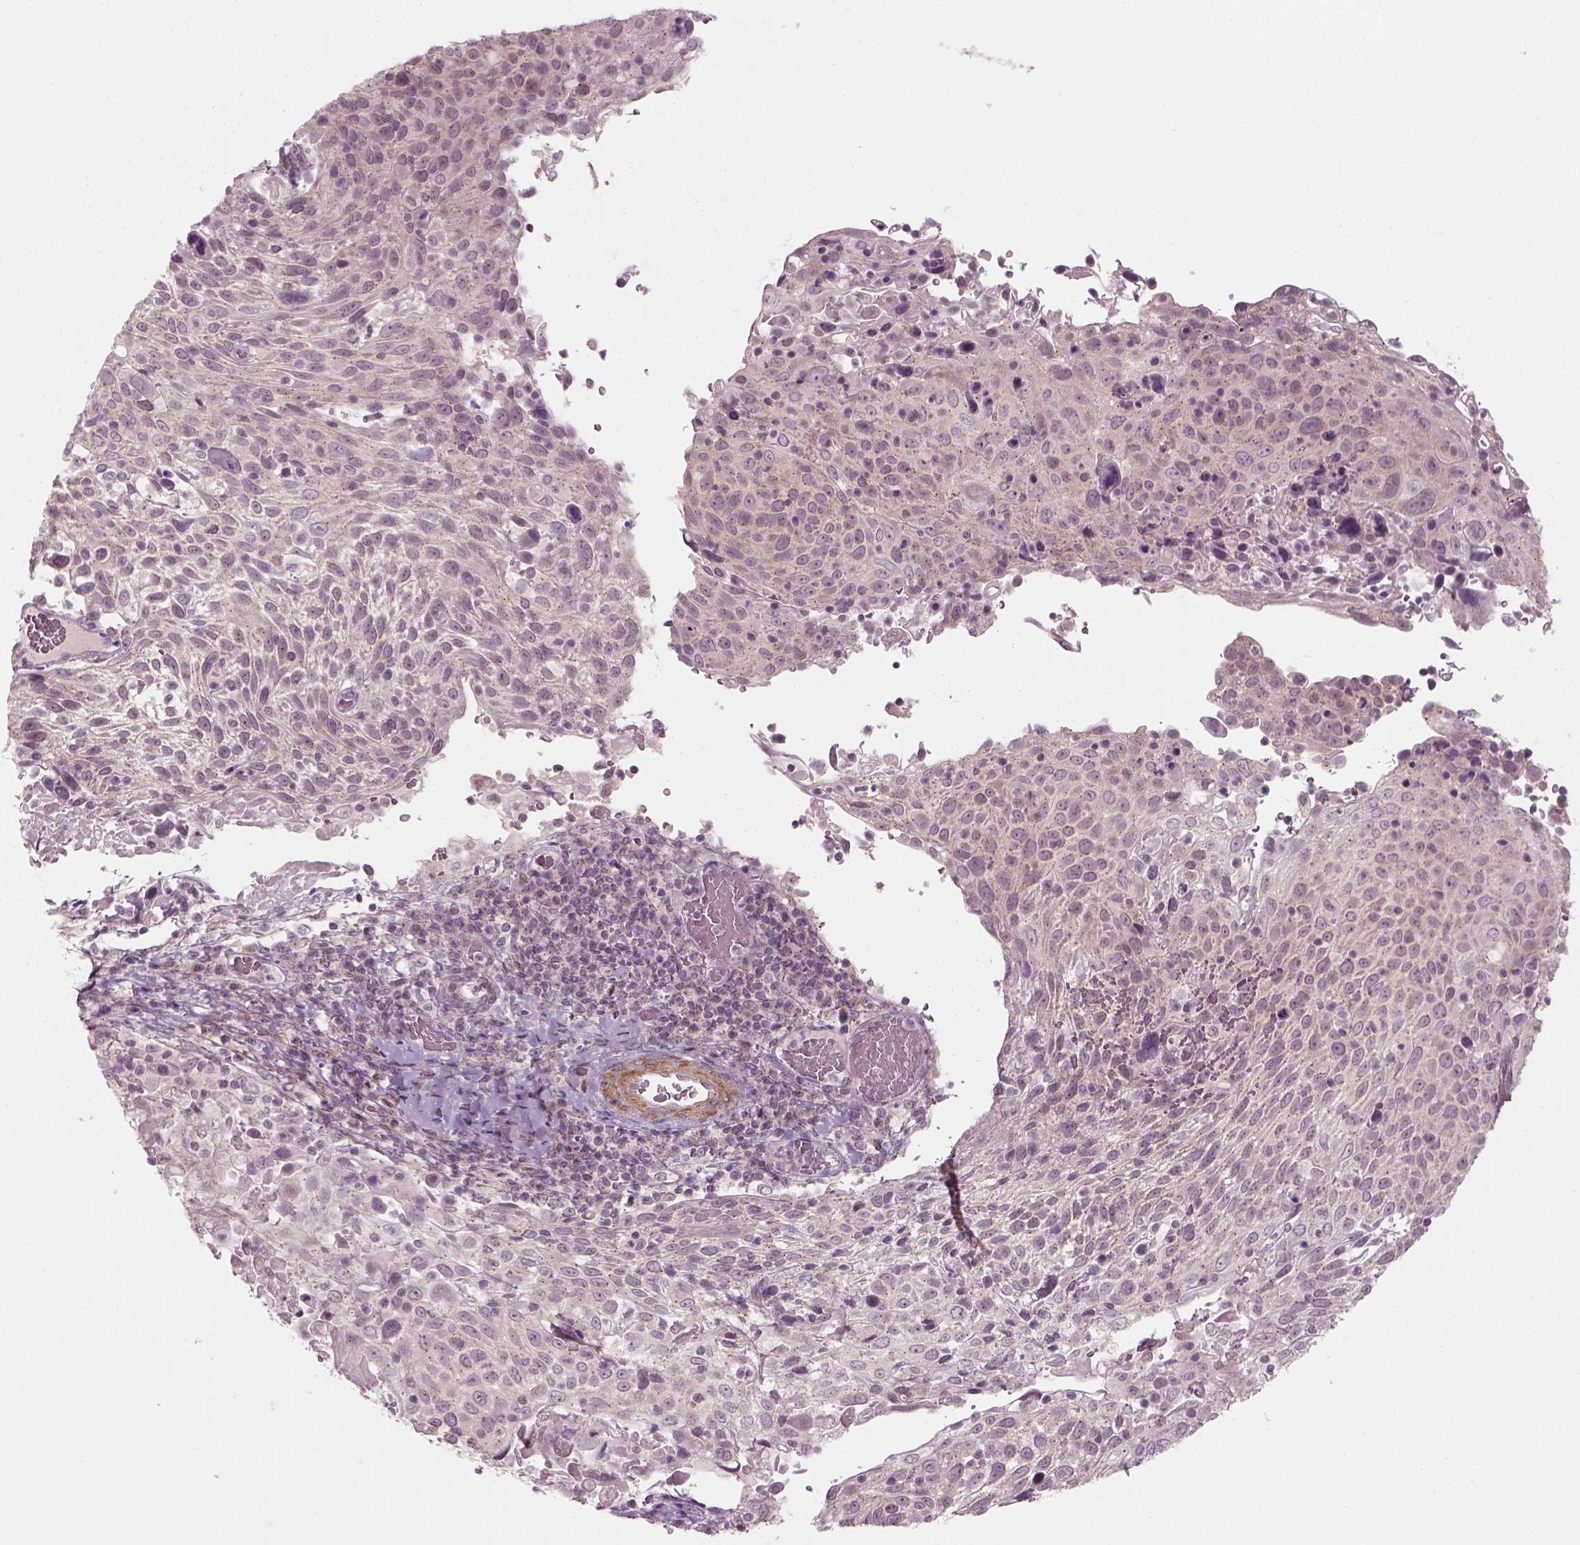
{"staining": {"intensity": "negative", "quantity": "none", "location": "none"}, "tissue": "cervical cancer", "cell_type": "Tumor cells", "image_type": "cancer", "snomed": [{"axis": "morphology", "description": "Squamous cell carcinoma, NOS"}, {"axis": "topography", "description": "Cervix"}], "caption": "This is an immunohistochemistry photomicrograph of cervical squamous cell carcinoma. There is no positivity in tumor cells.", "gene": "MLIP", "patient": {"sex": "female", "age": 61}}